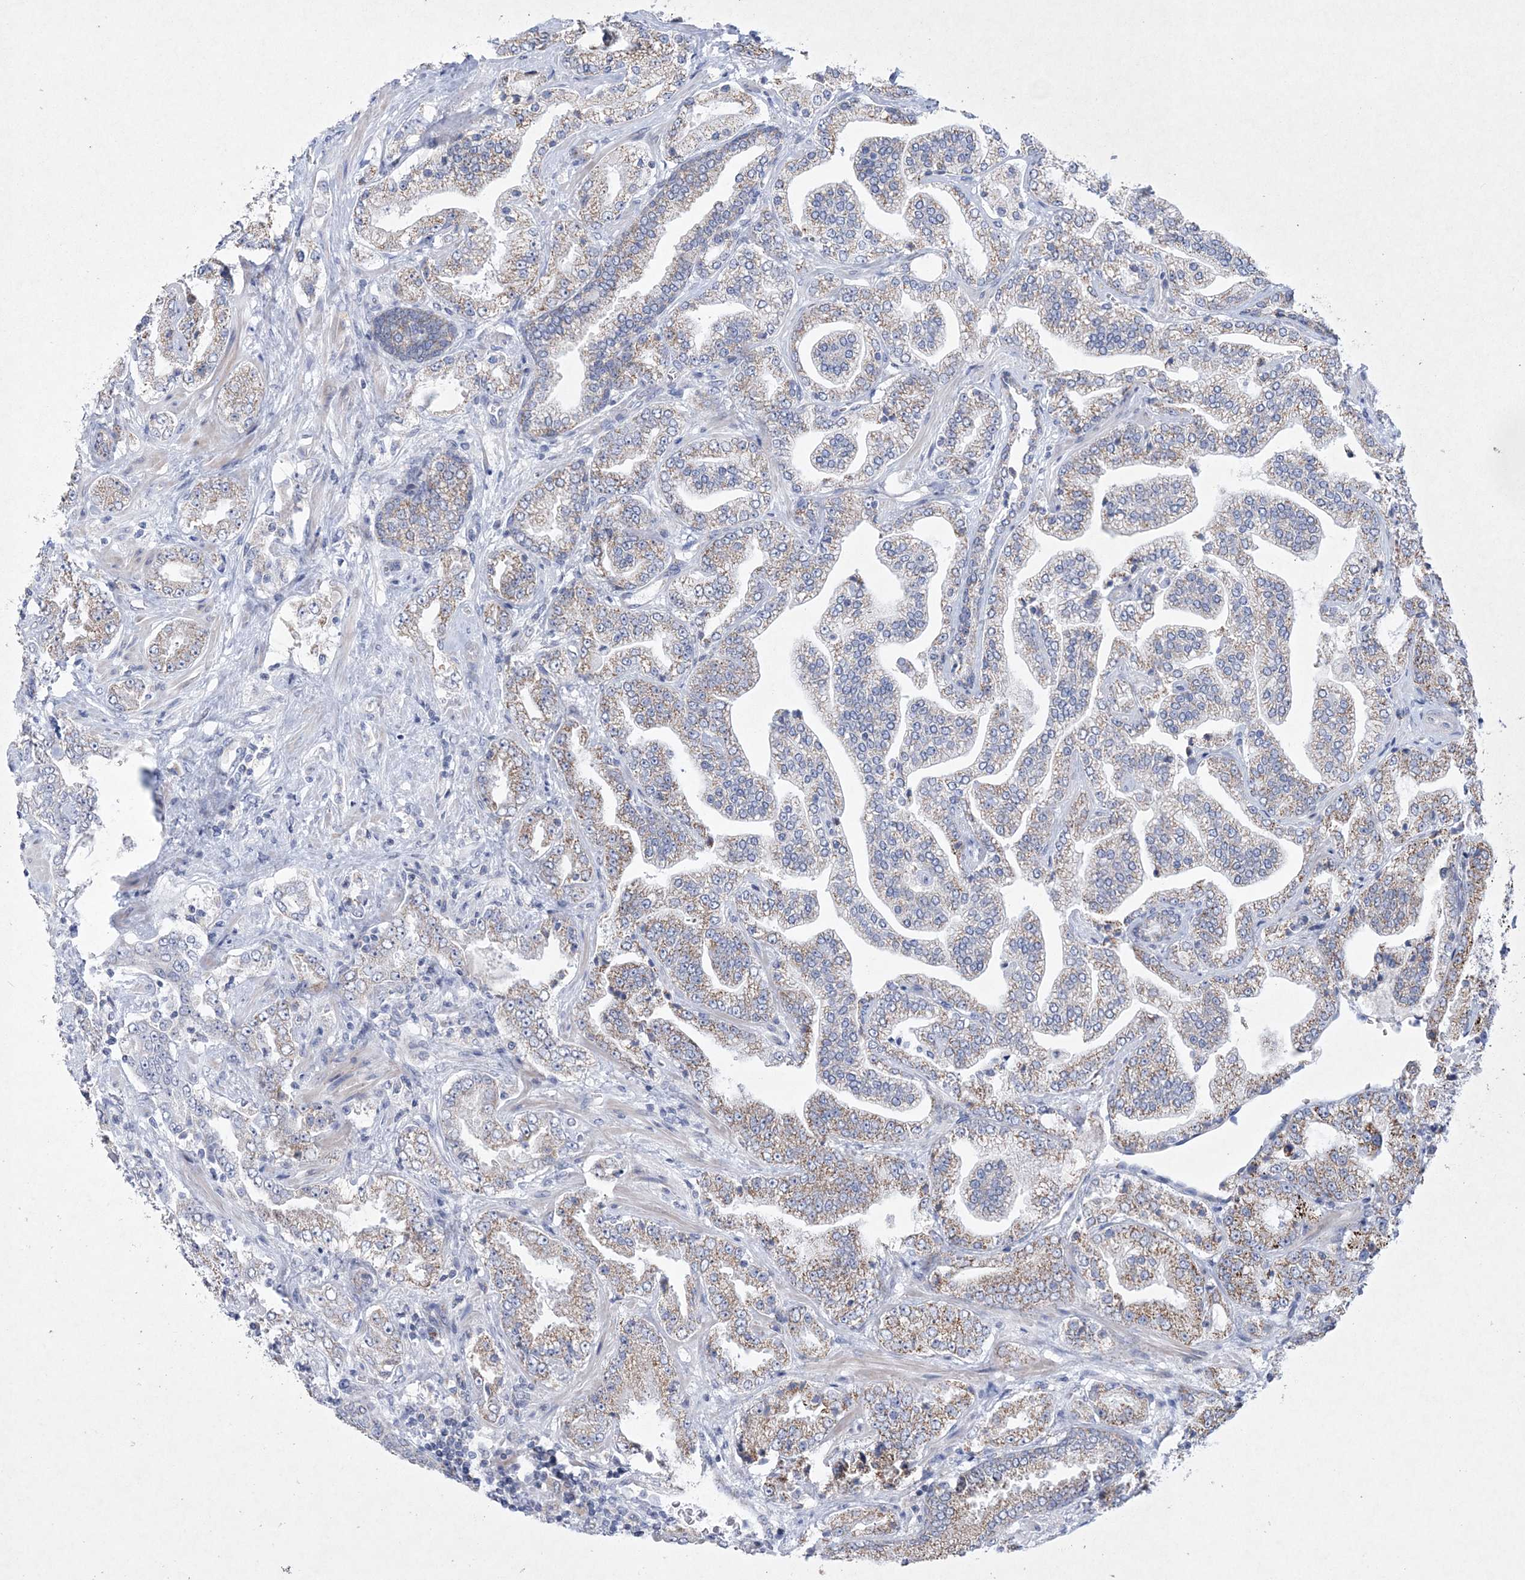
{"staining": {"intensity": "weak", "quantity": ">75%", "location": "cytoplasmic/membranous"}, "tissue": "prostate cancer", "cell_type": "Tumor cells", "image_type": "cancer", "snomed": [{"axis": "morphology", "description": "Adenocarcinoma, High grade"}, {"axis": "topography", "description": "Prostate"}], "caption": "High-magnification brightfield microscopy of prostate cancer stained with DAB (brown) and counterstained with hematoxylin (blue). tumor cells exhibit weak cytoplasmic/membranous positivity is identified in approximately>75% of cells.", "gene": "CES4A", "patient": {"sex": "male", "age": 64}}